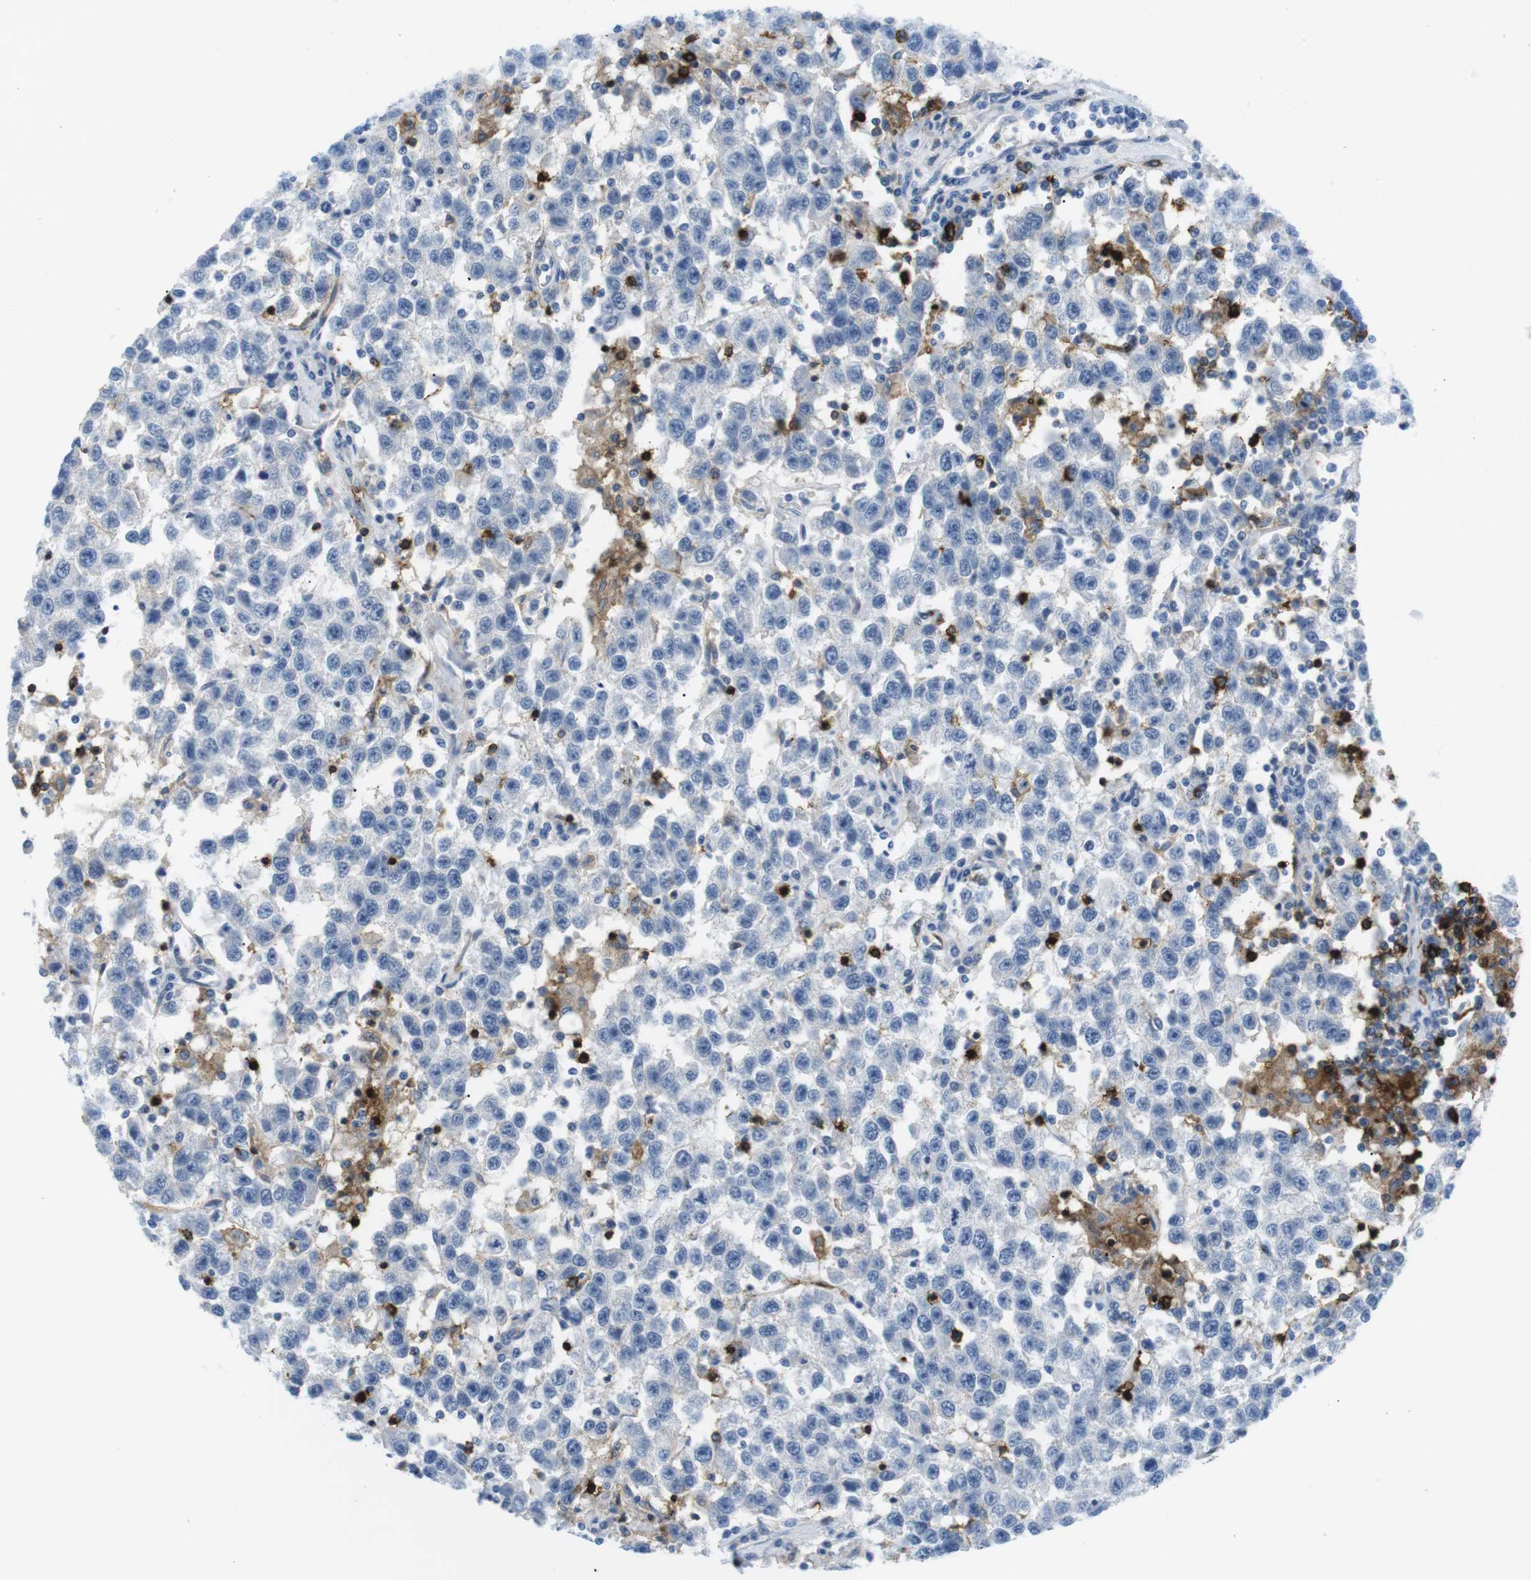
{"staining": {"intensity": "negative", "quantity": "none", "location": "none"}, "tissue": "testis cancer", "cell_type": "Tumor cells", "image_type": "cancer", "snomed": [{"axis": "morphology", "description": "Seminoma, NOS"}, {"axis": "topography", "description": "Testis"}], "caption": "Testis cancer (seminoma) stained for a protein using immunohistochemistry shows no staining tumor cells.", "gene": "TNFRSF4", "patient": {"sex": "male", "age": 41}}